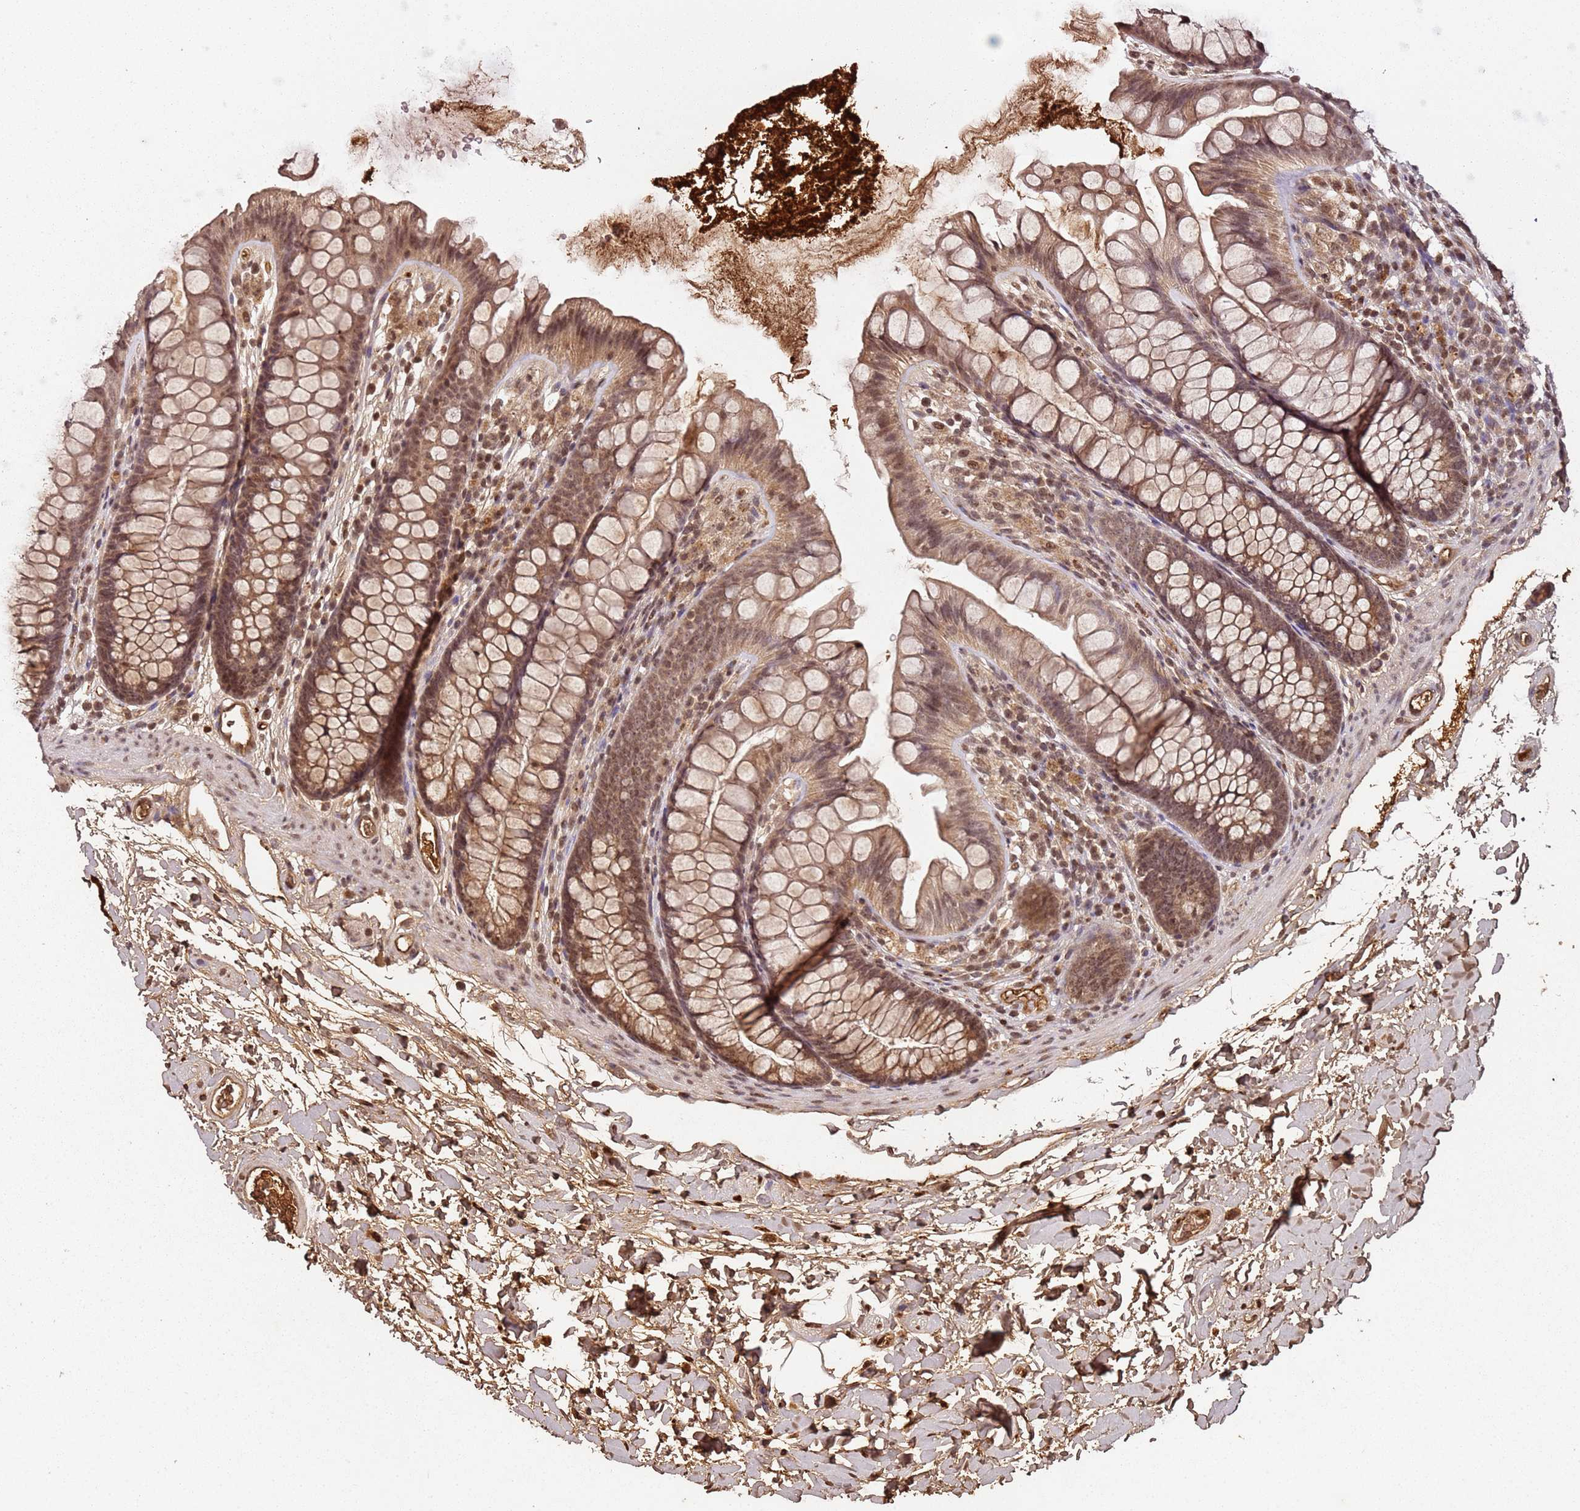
{"staining": {"intensity": "moderate", "quantity": ">75%", "location": "cytoplasmic/membranous,nuclear"}, "tissue": "colon", "cell_type": "Endothelial cells", "image_type": "normal", "snomed": [{"axis": "morphology", "description": "Normal tissue, NOS"}, {"axis": "topography", "description": "Colon"}], "caption": "Immunohistochemical staining of normal colon exhibits moderate cytoplasmic/membranous,nuclear protein expression in about >75% of endothelial cells. Nuclei are stained in blue.", "gene": "COL1A2", "patient": {"sex": "female", "age": 62}}